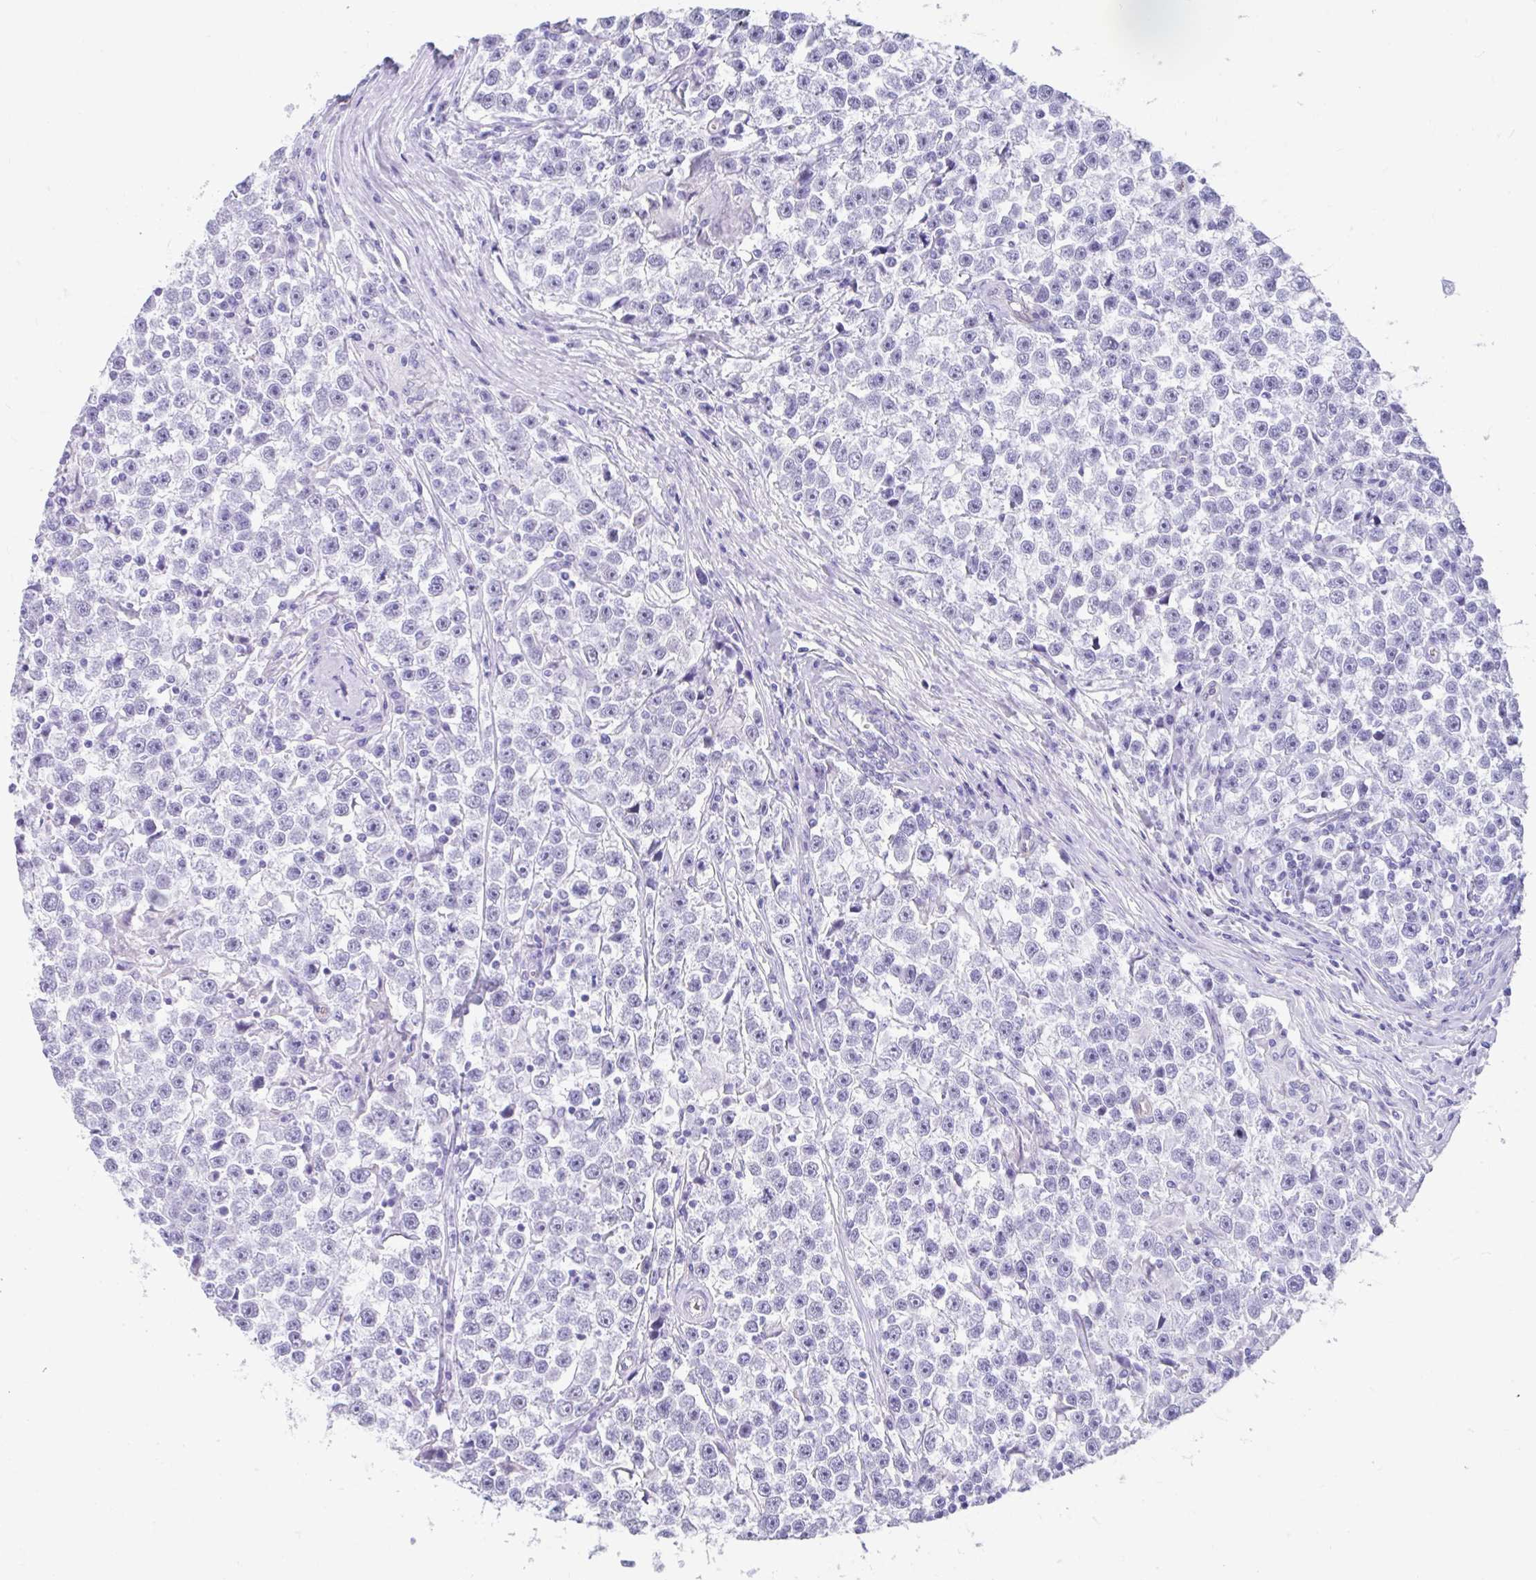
{"staining": {"intensity": "negative", "quantity": "none", "location": "none"}, "tissue": "testis cancer", "cell_type": "Tumor cells", "image_type": "cancer", "snomed": [{"axis": "morphology", "description": "Seminoma, NOS"}, {"axis": "topography", "description": "Testis"}], "caption": "Photomicrograph shows no significant protein positivity in tumor cells of testis seminoma.", "gene": "FAM107A", "patient": {"sex": "male", "age": 31}}